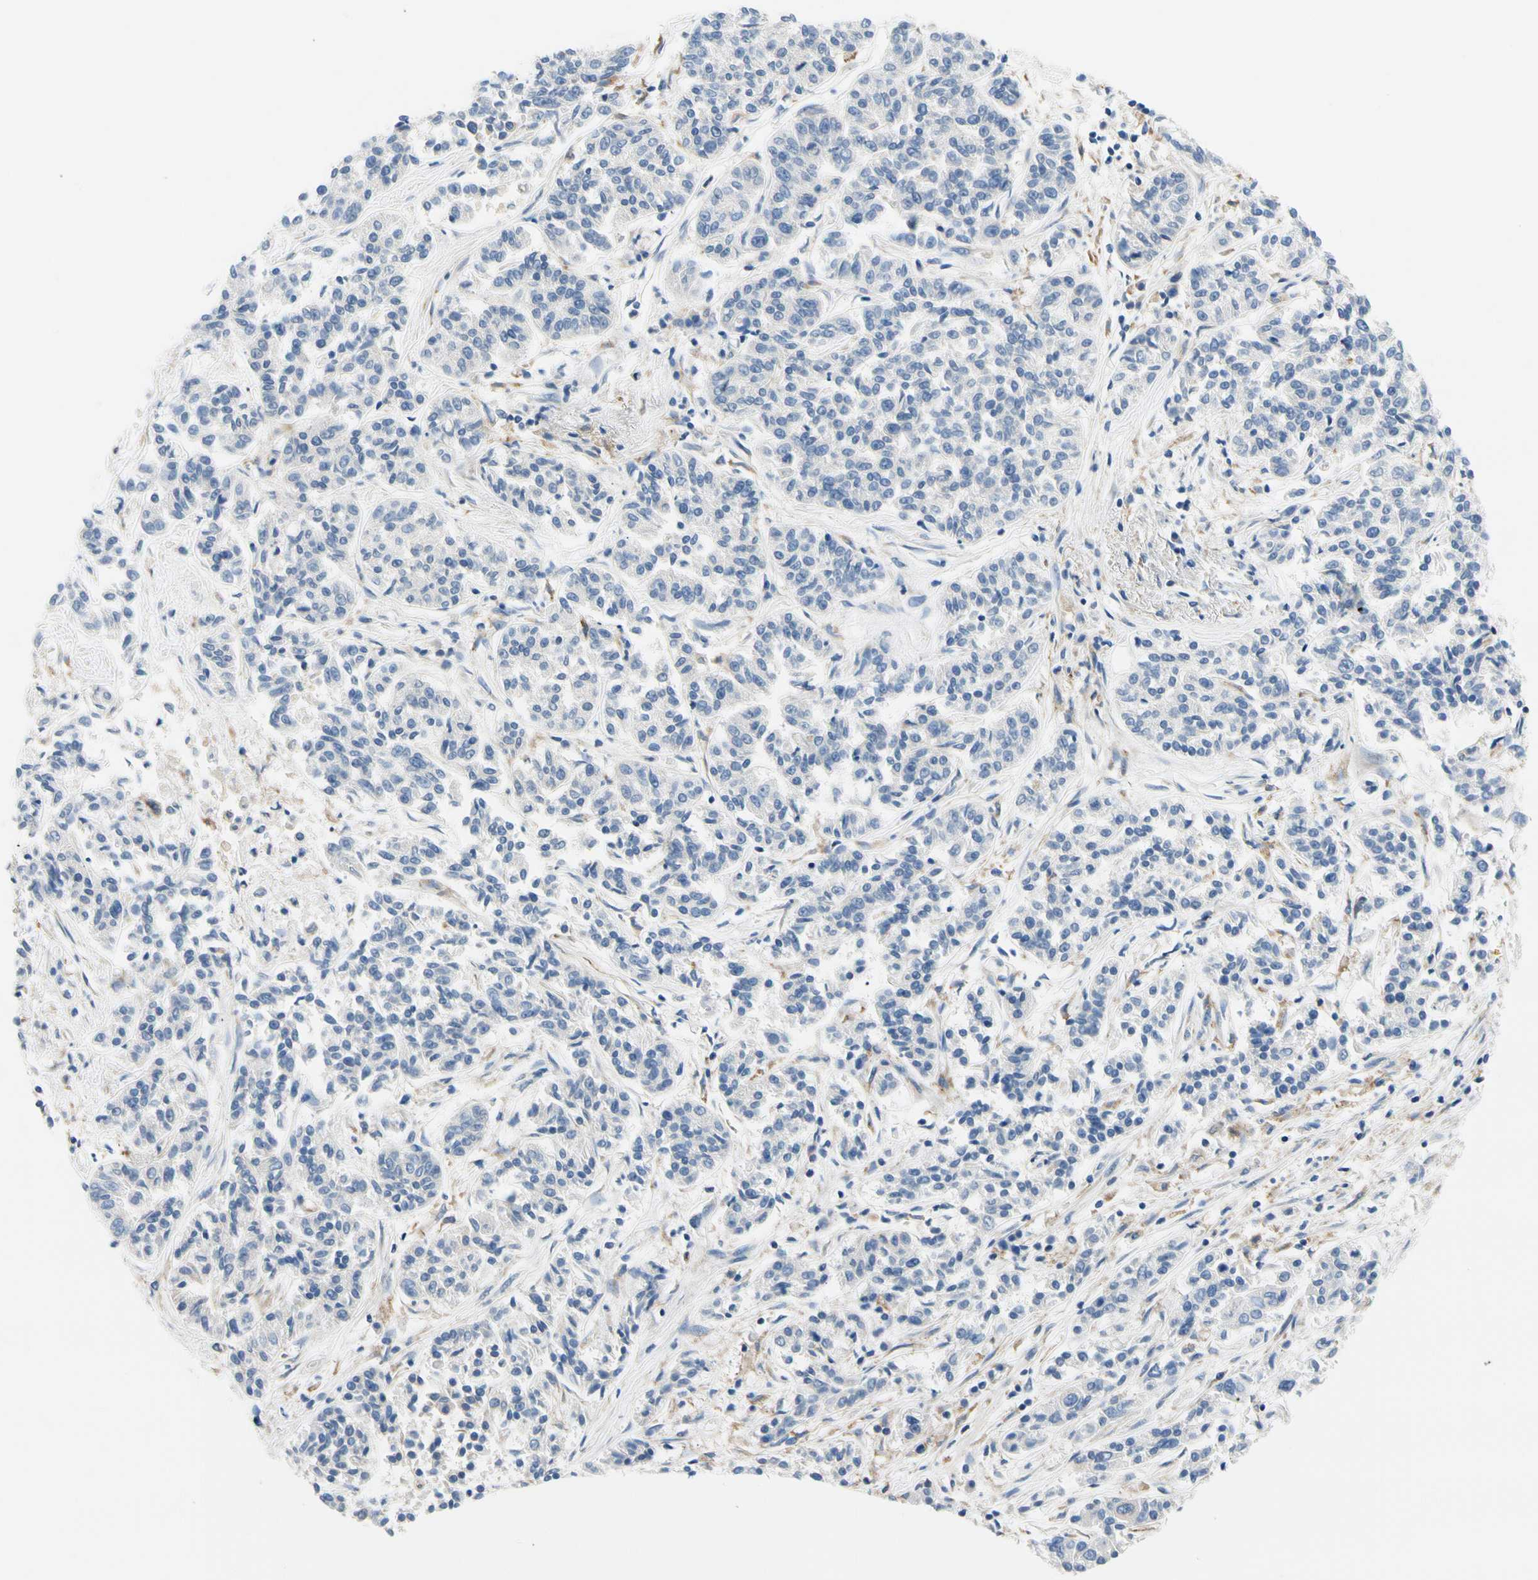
{"staining": {"intensity": "negative", "quantity": "none", "location": "none"}, "tissue": "lung cancer", "cell_type": "Tumor cells", "image_type": "cancer", "snomed": [{"axis": "morphology", "description": "Adenocarcinoma, NOS"}, {"axis": "topography", "description": "Lung"}], "caption": "Immunohistochemistry (IHC) histopathology image of neoplastic tissue: human lung cancer stained with DAB (3,3'-diaminobenzidine) demonstrates no significant protein positivity in tumor cells.", "gene": "STXBP1", "patient": {"sex": "male", "age": 84}}